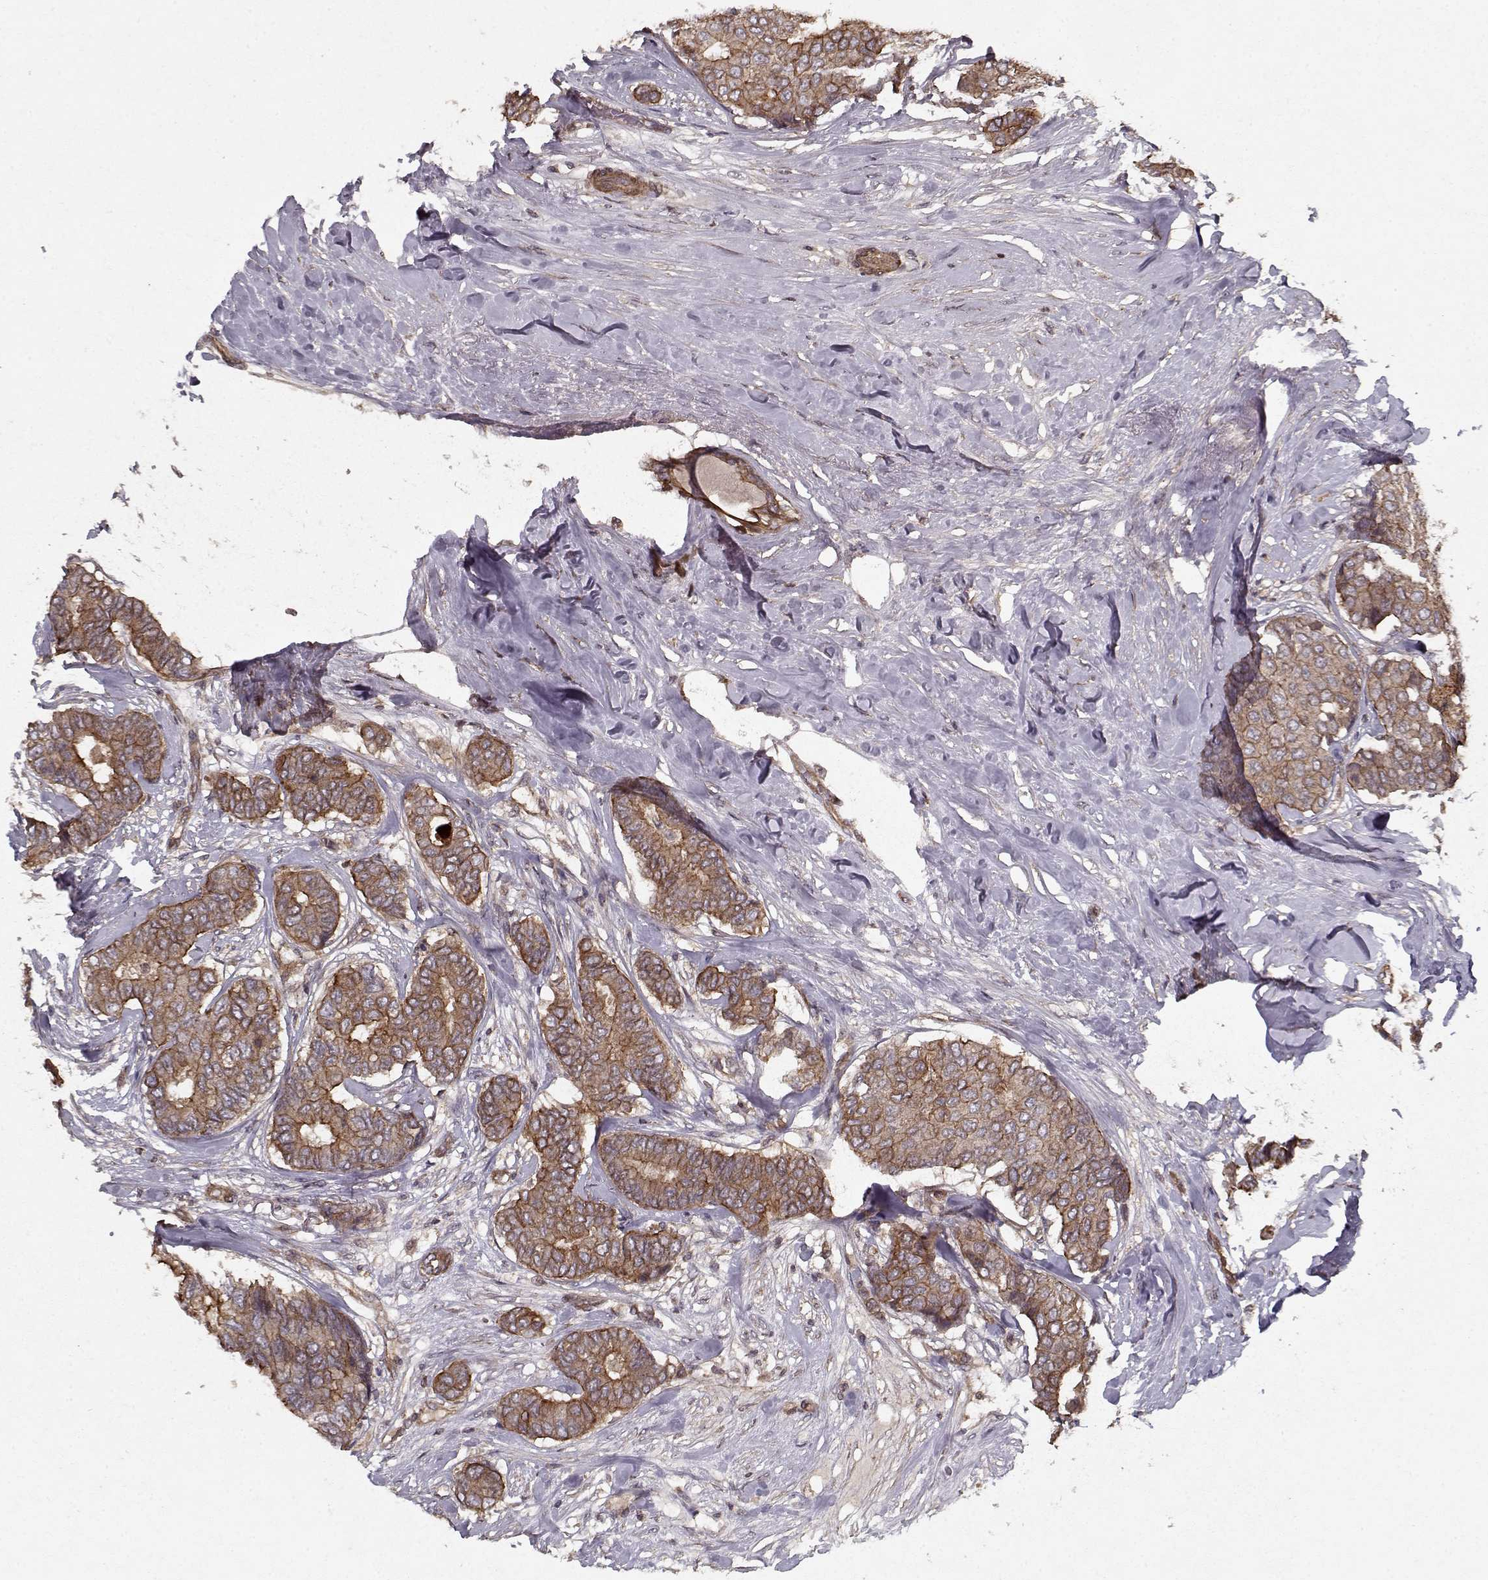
{"staining": {"intensity": "strong", "quantity": "25%-75%", "location": "cytoplasmic/membranous"}, "tissue": "breast cancer", "cell_type": "Tumor cells", "image_type": "cancer", "snomed": [{"axis": "morphology", "description": "Duct carcinoma"}, {"axis": "topography", "description": "Breast"}], "caption": "Breast intraductal carcinoma stained with DAB IHC demonstrates high levels of strong cytoplasmic/membranous expression in approximately 25%-75% of tumor cells.", "gene": "PPP1R12A", "patient": {"sex": "female", "age": 75}}